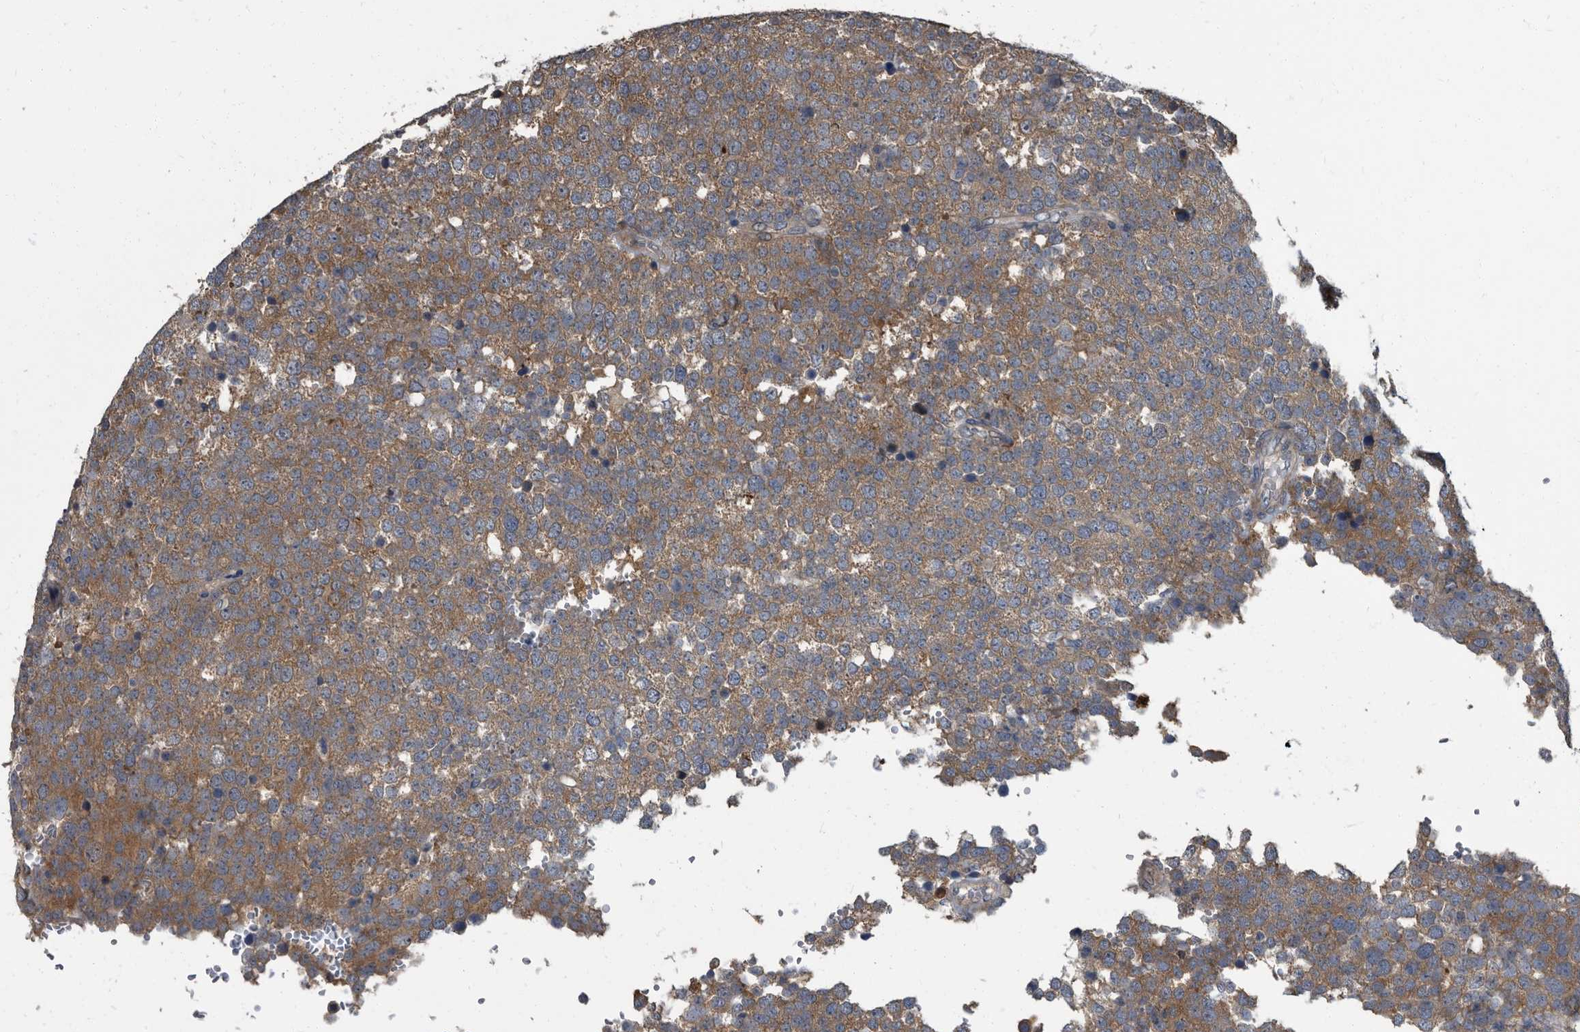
{"staining": {"intensity": "moderate", "quantity": ">75%", "location": "cytoplasmic/membranous"}, "tissue": "testis cancer", "cell_type": "Tumor cells", "image_type": "cancer", "snomed": [{"axis": "morphology", "description": "Seminoma, NOS"}, {"axis": "topography", "description": "Testis"}], "caption": "Brown immunohistochemical staining in testis cancer (seminoma) demonstrates moderate cytoplasmic/membranous staining in approximately >75% of tumor cells.", "gene": "CDV3", "patient": {"sex": "male", "age": 71}}